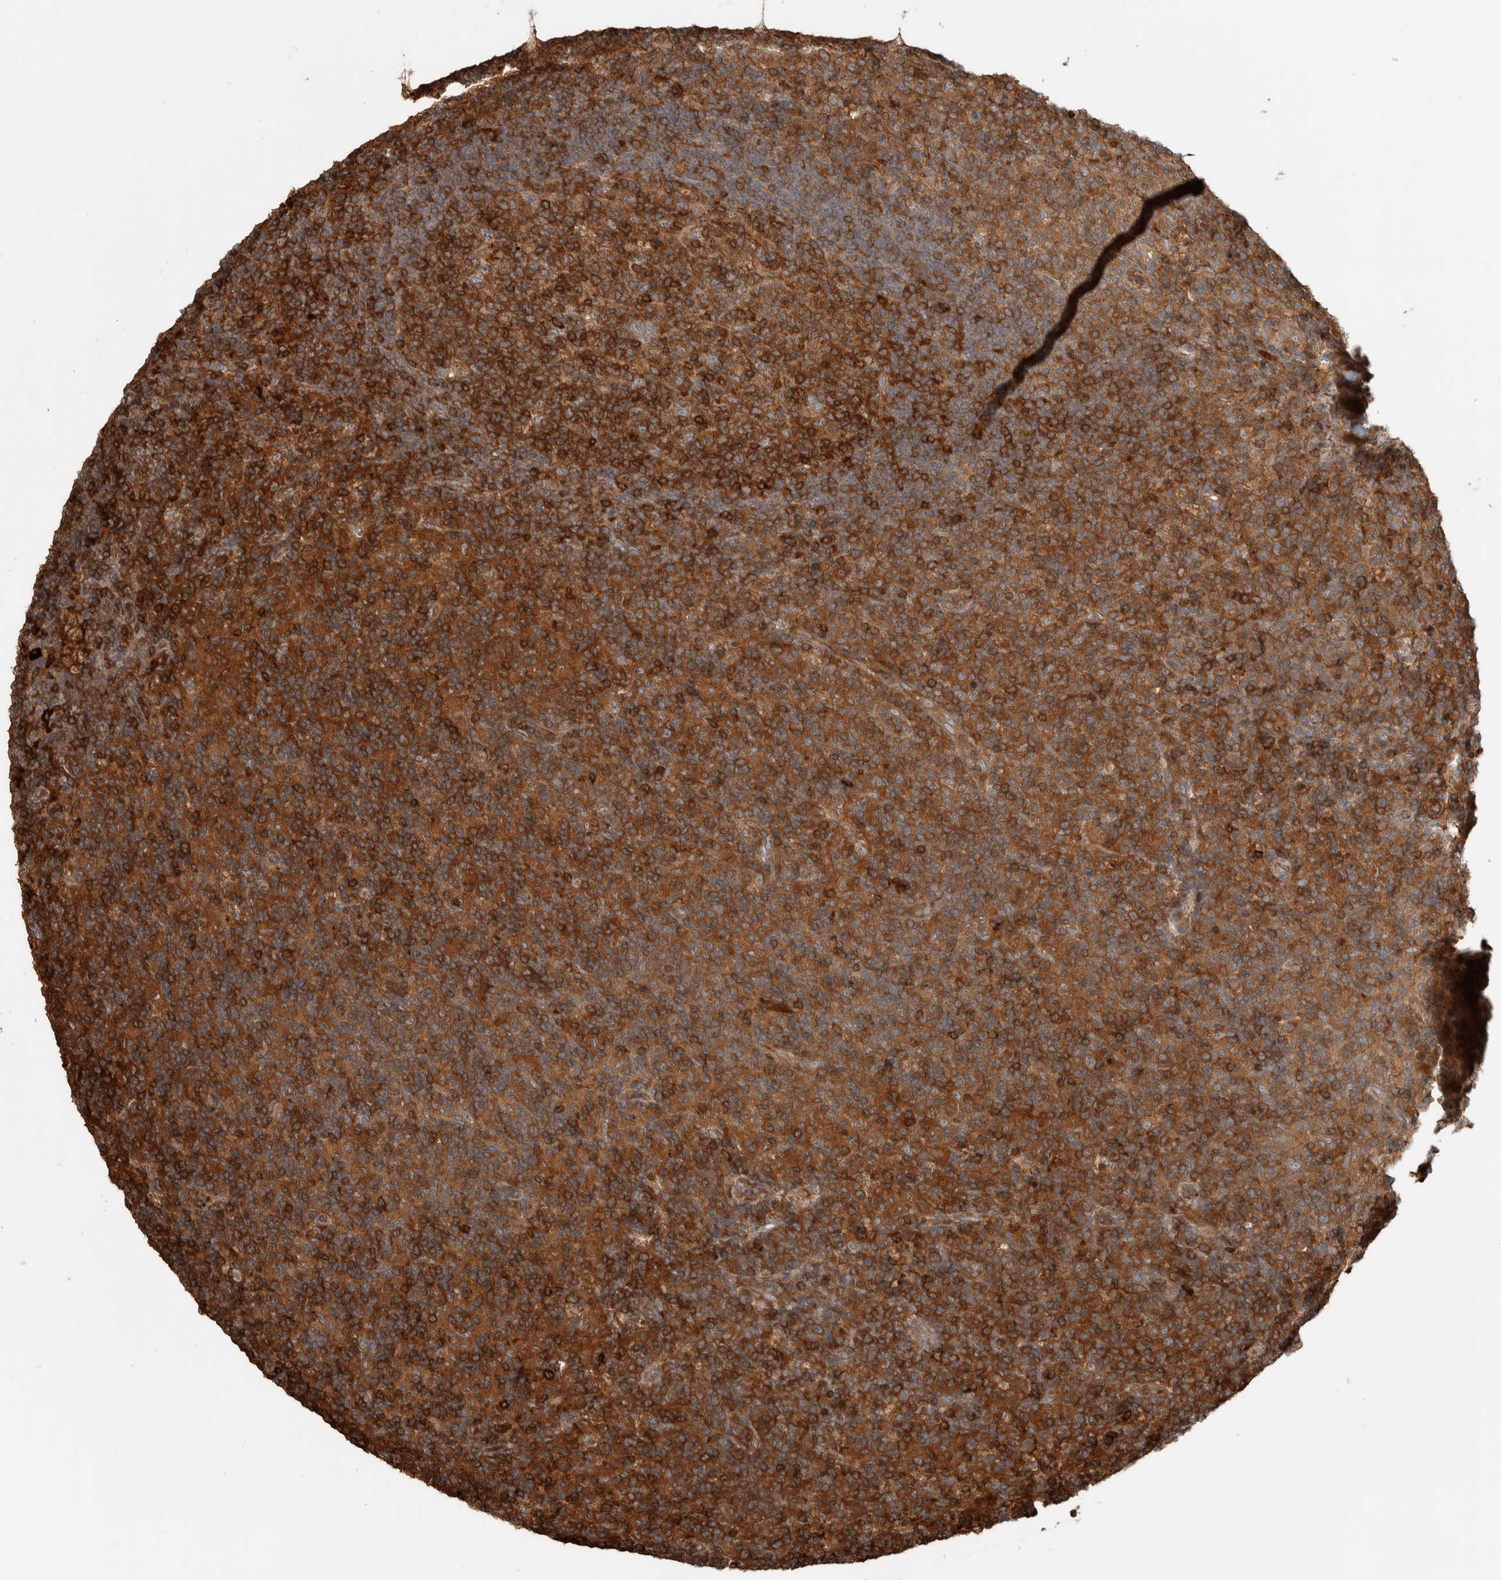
{"staining": {"intensity": "strong", "quantity": ">75%", "location": "cytoplasmic/membranous"}, "tissue": "lymph node", "cell_type": "Germinal center cells", "image_type": "normal", "snomed": [{"axis": "morphology", "description": "Normal tissue, NOS"}, {"axis": "morphology", "description": "Inflammation, NOS"}, {"axis": "topography", "description": "Lymph node"}], "caption": "This histopathology image exhibits unremarkable lymph node stained with IHC to label a protein in brown. The cytoplasmic/membranous of germinal center cells show strong positivity for the protein. Nuclei are counter-stained blue.", "gene": "CNTROB", "patient": {"sex": "male", "age": 55}}